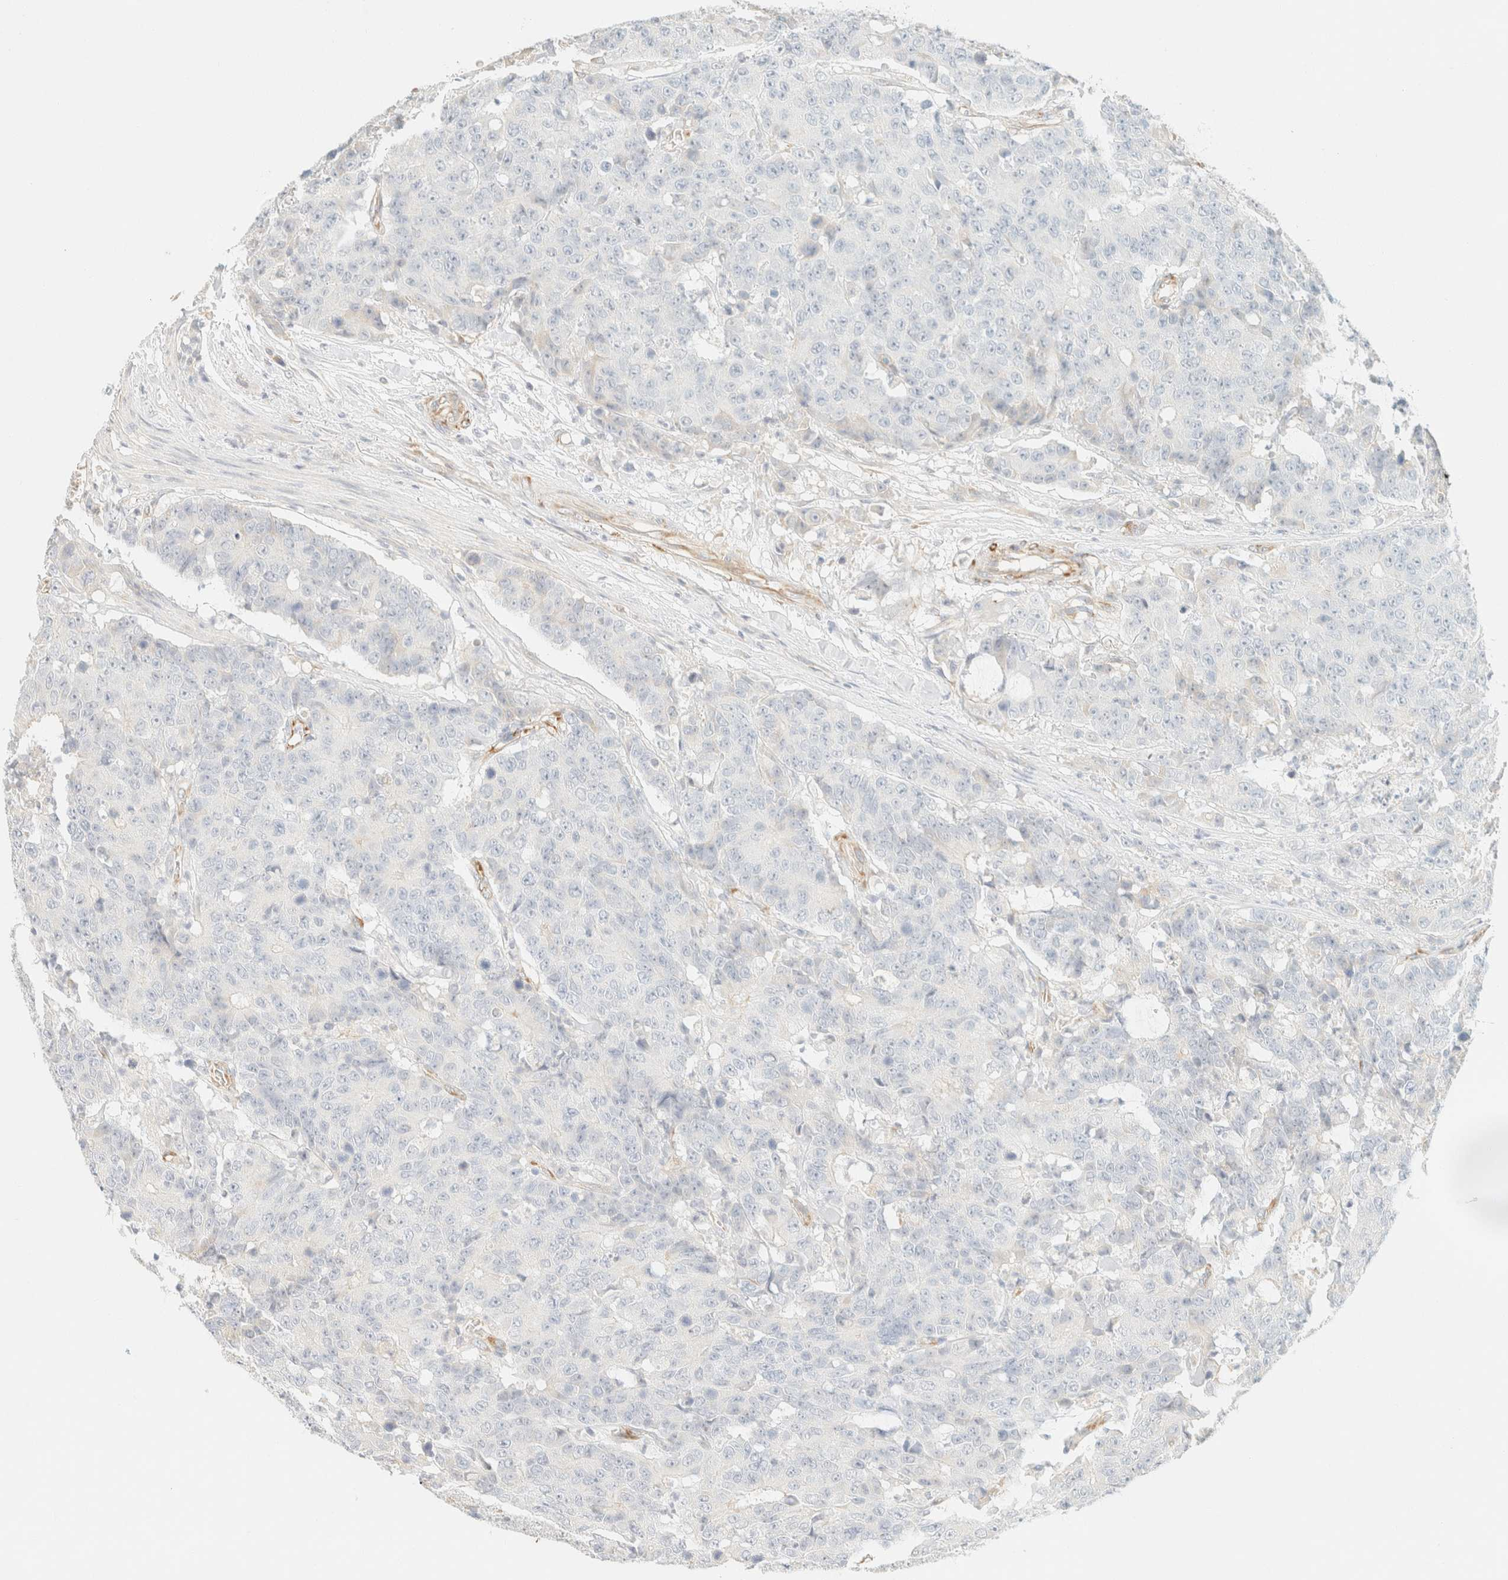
{"staining": {"intensity": "negative", "quantity": "none", "location": "none"}, "tissue": "colorectal cancer", "cell_type": "Tumor cells", "image_type": "cancer", "snomed": [{"axis": "morphology", "description": "Adenocarcinoma, NOS"}, {"axis": "topography", "description": "Colon"}], "caption": "Colorectal cancer stained for a protein using immunohistochemistry shows no staining tumor cells.", "gene": "SPARCL1", "patient": {"sex": "female", "age": 86}}